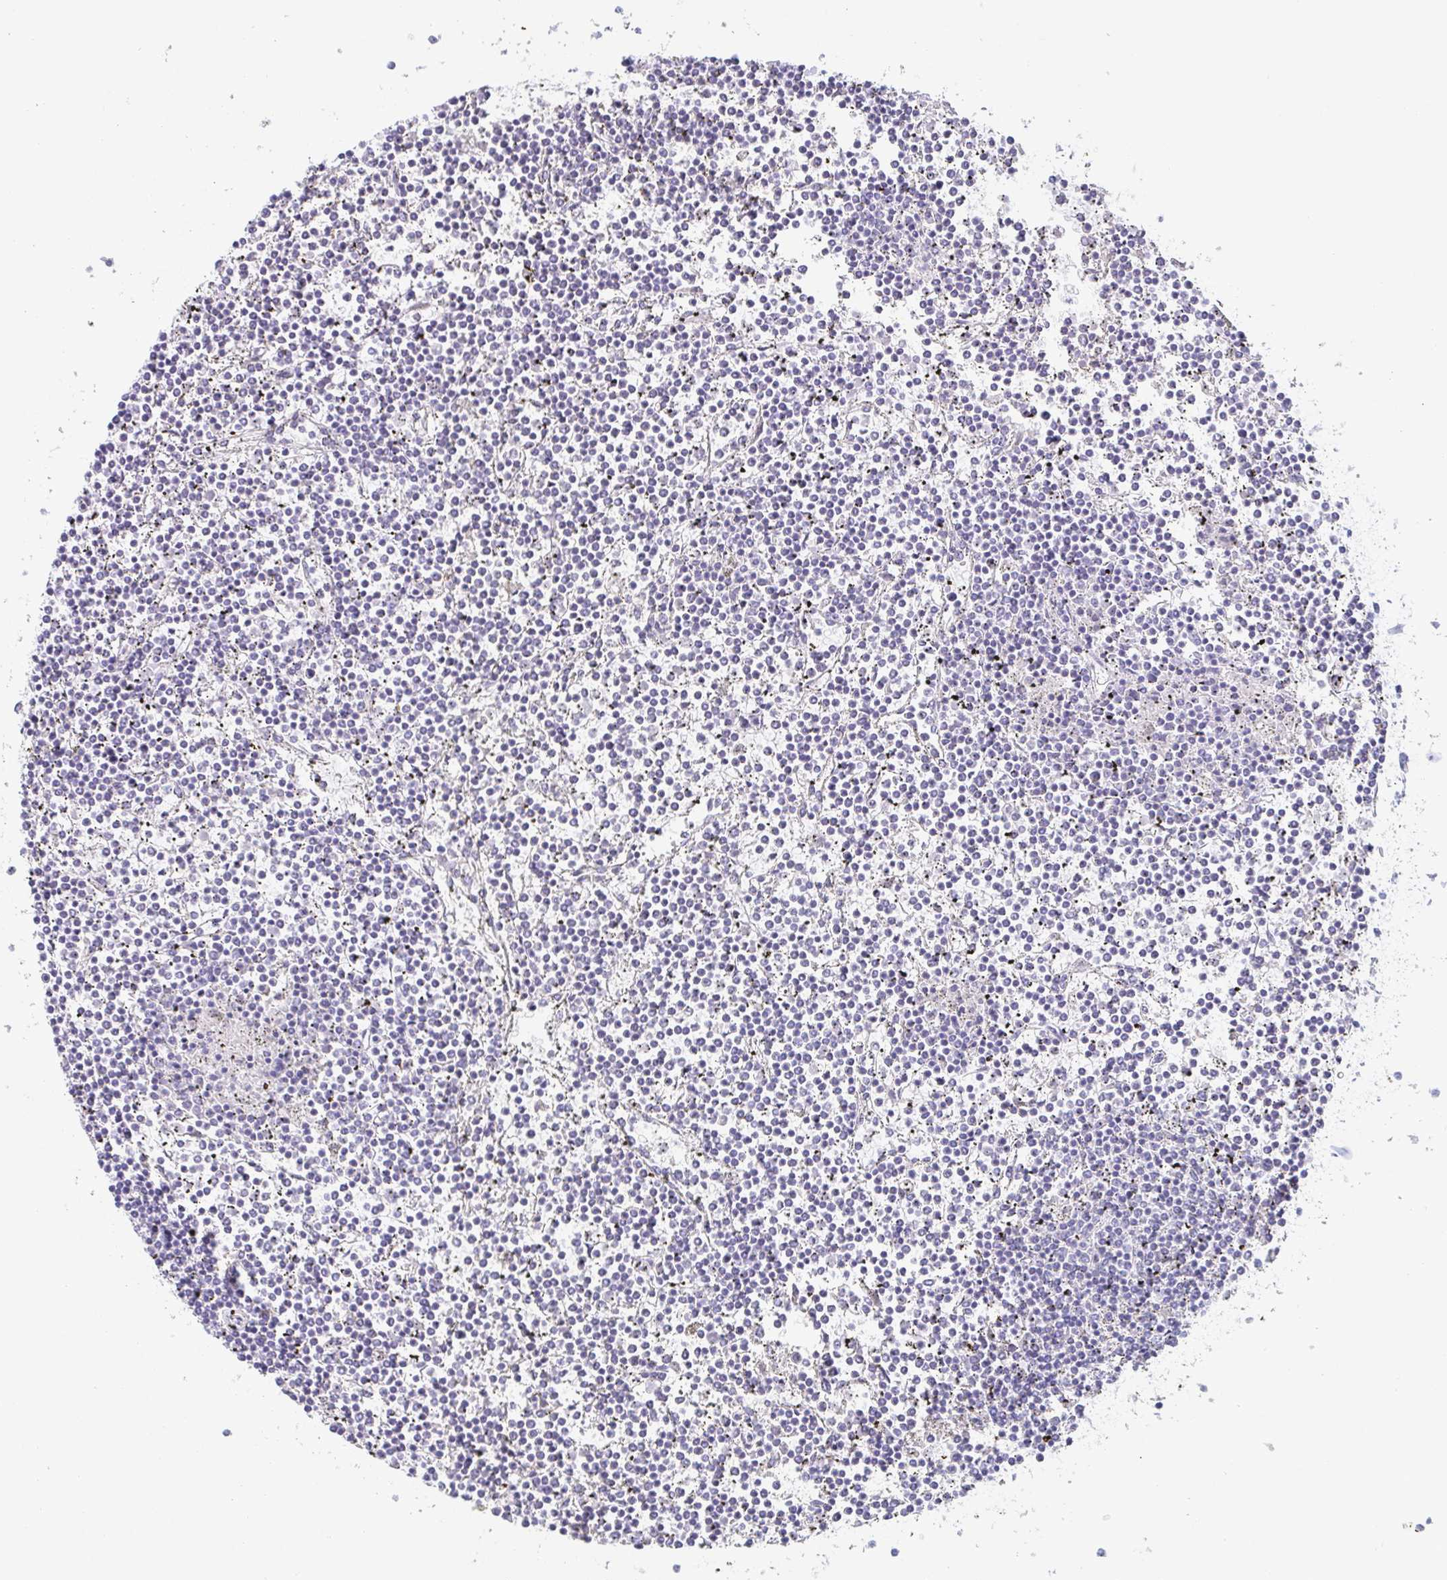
{"staining": {"intensity": "negative", "quantity": "none", "location": "none"}, "tissue": "lymphoma", "cell_type": "Tumor cells", "image_type": "cancer", "snomed": [{"axis": "morphology", "description": "Malignant lymphoma, non-Hodgkin's type, Low grade"}, {"axis": "topography", "description": "Spleen"}], "caption": "This is a image of immunohistochemistry staining of low-grade malignant lymphoma, non-Hodgkin's type, which shows no positivity in tumor cells.", "gene": "PRR27", "patient": {"sex": "female", "age": 19}}